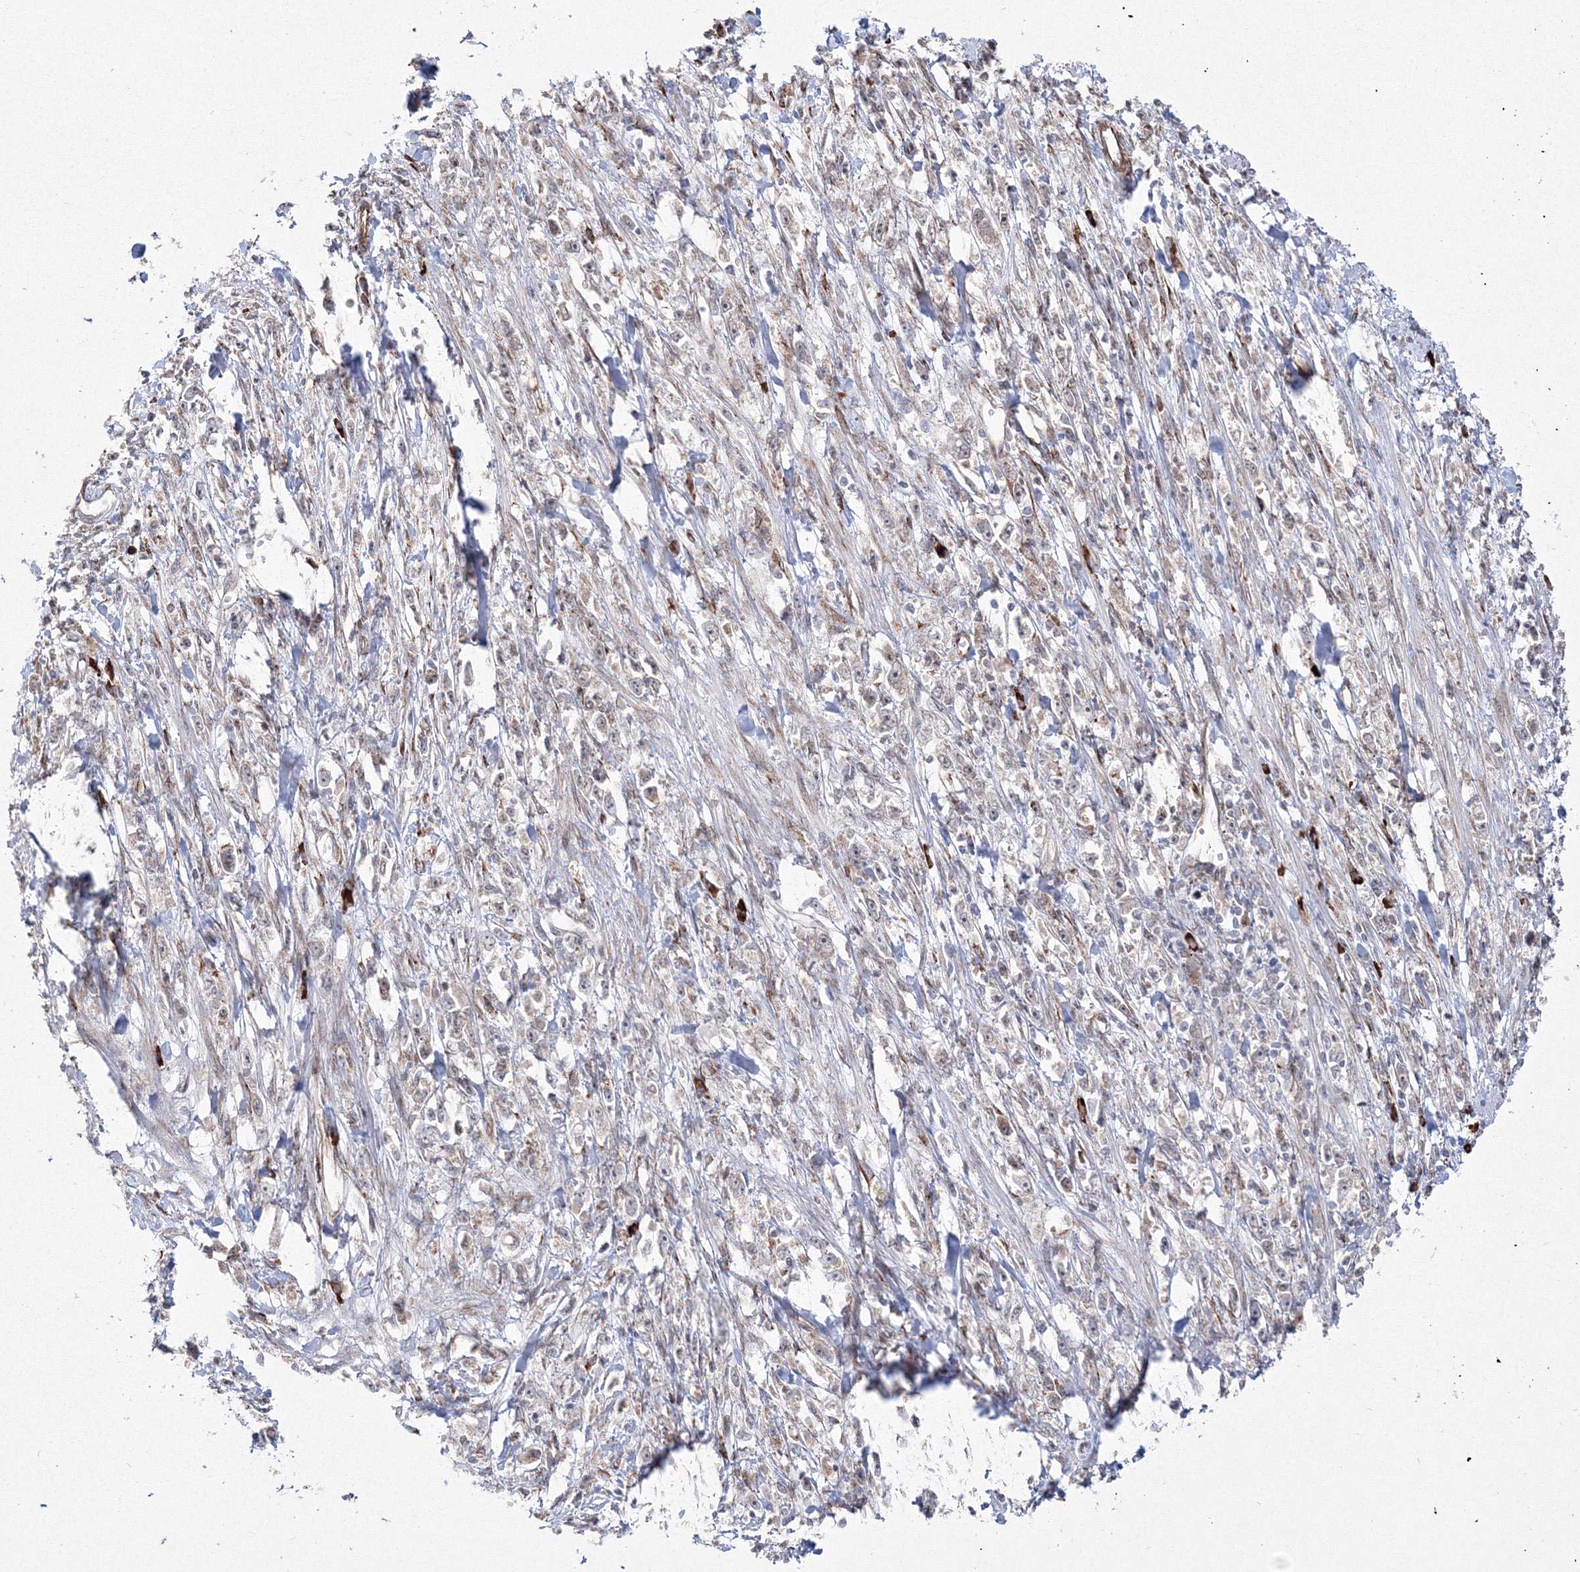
{"staining": {"intensity": "weak", "quantity": "<25%", "location": "cytoplasmic/membranous"}, "tissue": "stomach cancer", "cell_type": "Tumor cells", "image_type": "cancer", "snomed": [{"axis": "morphology", "description": "Adenocarcinoma, NOS"}, {"axis": "topography", "description": "Stomach"}], "caption": "Adenocarcinoma (stomach) was stained to show a protein in brown. There is no significant positivity in tumor cells. (Stains: DAB IHC with hematoxylin counter stain, Microscopy: brightfield microscopy at high magnification).", "gene": "EFCAB12", "patient": {"sex": "female", "age": 59}}